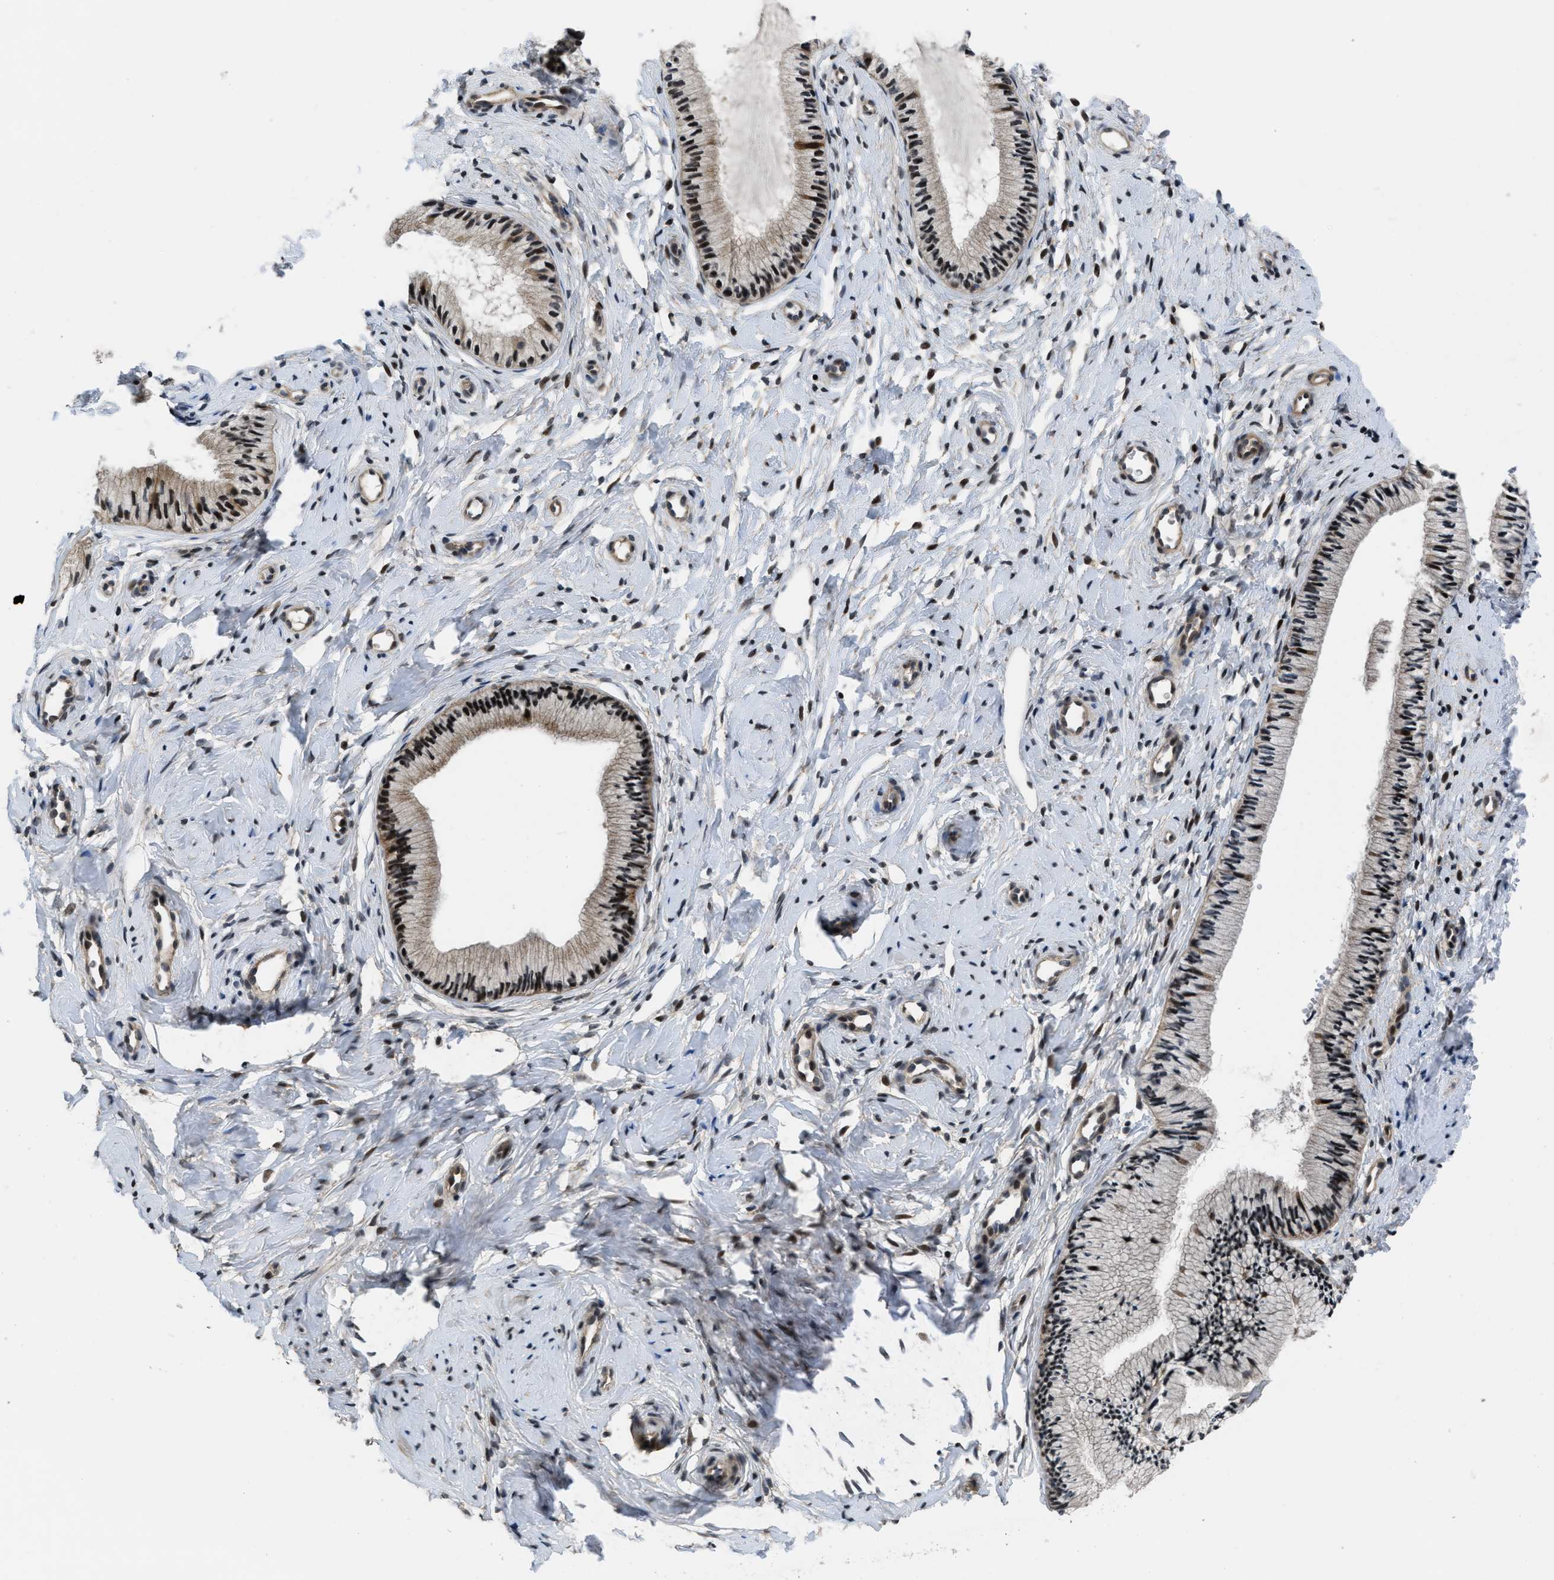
{"staining": {"intensity": "strong", "quantity": ">75%", "location": "cytoplasmic/membranous,nuclear"}, "tissue": "cervix", "cell_type": "Glandular cells", "image_type": "normal", "snomed": [{"axis": "morphology", "description": "Normal tissue, NOS"}, {"axis": "topography", "description": "Cervix"}], "caption": "An IHC micrograph of normal tissue is shown. Protein staining in brown shows strong cytoplasmic/membranous,nuclear positivity in cervix within glandular cells.", "gene": "SETD5", "patient": {"sex": "female", "age": 46}}